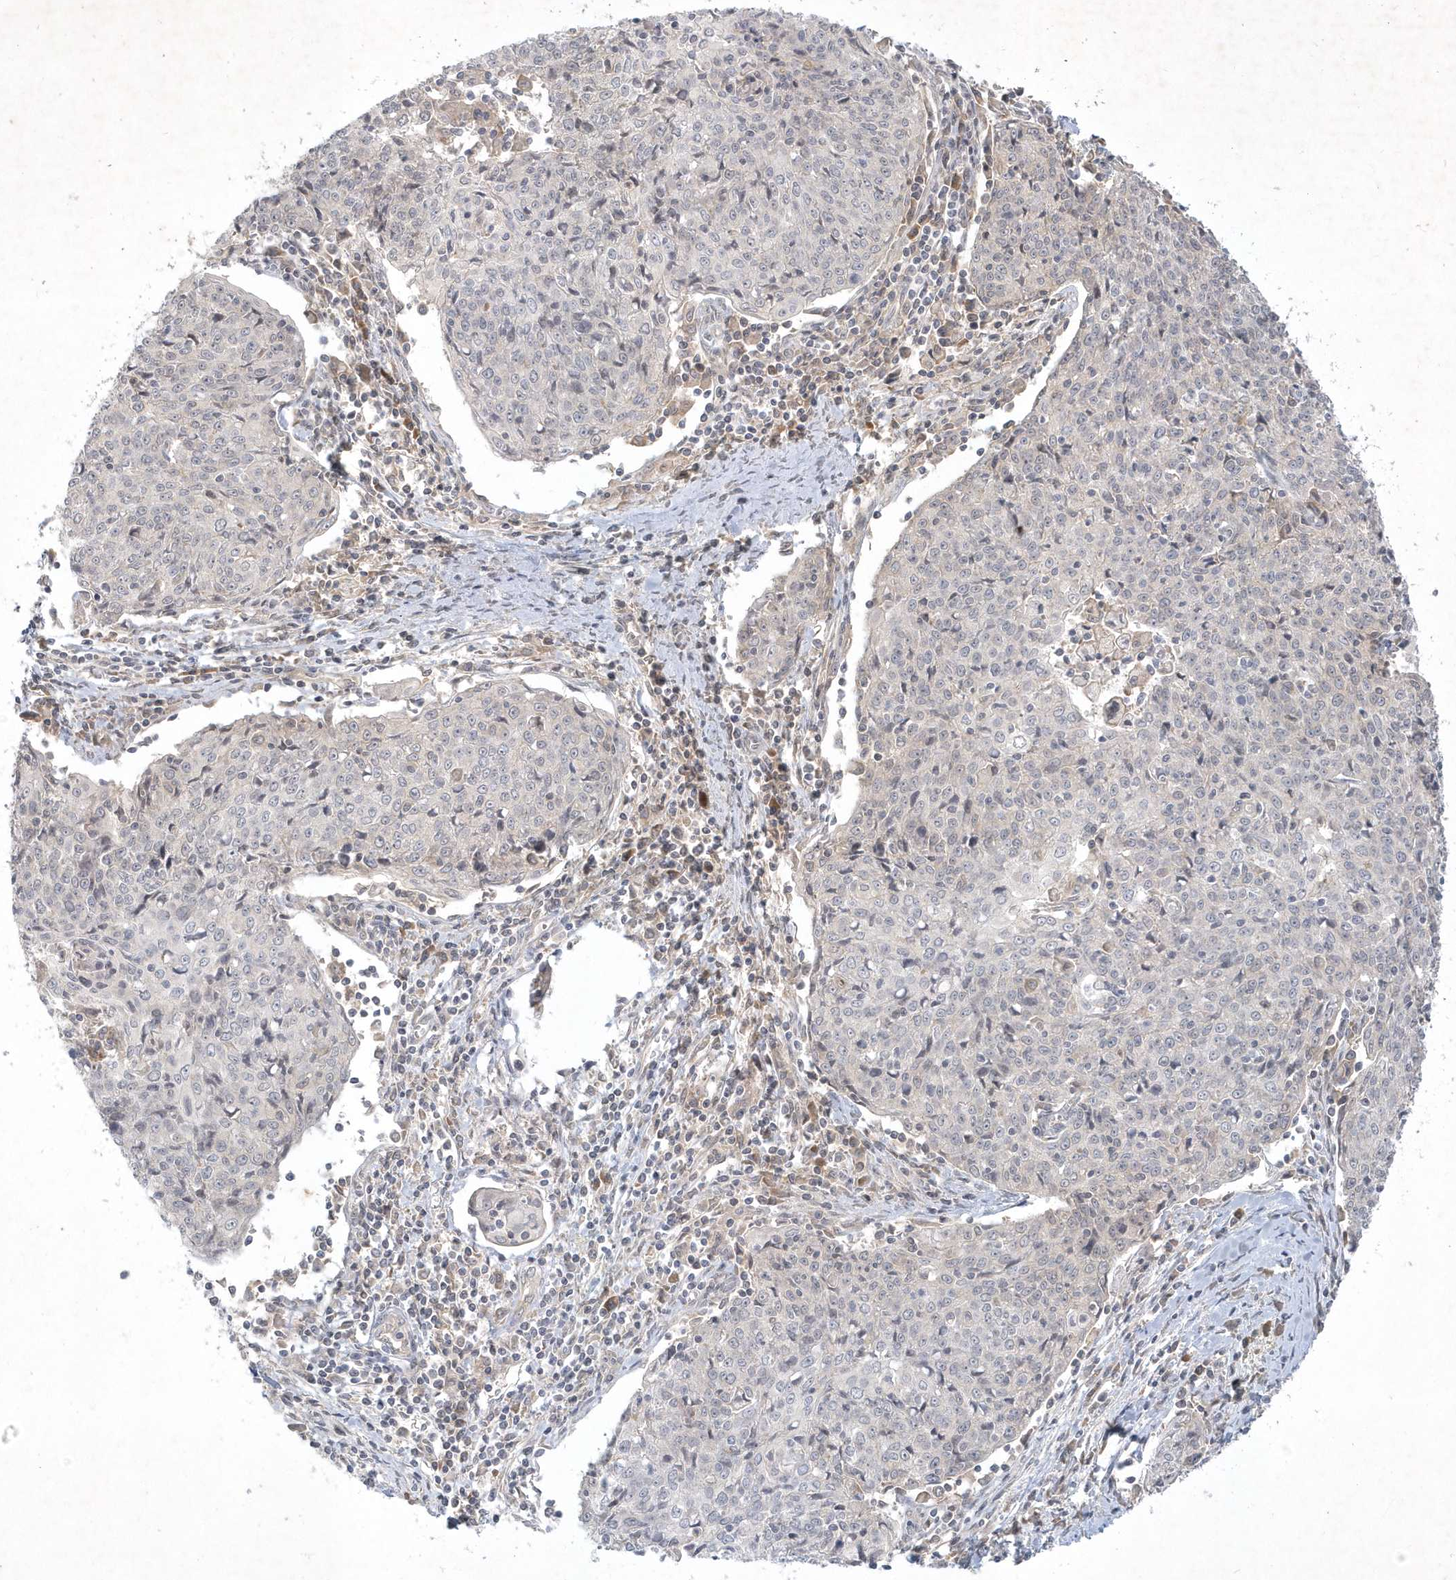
{"staining": {"intensity": "negative", "quantity": "none", "location": "none"}, "tissue": "cervical cancer", "cell_type": "Tumor cells", "image_type": "cancer", "snomed": [{"axis": "morphology", "description": "Squamous cell carcinoma, NOS"}, {"axis": "topography", "description": "Cervix"}], "caption": "Image shows no protein expression in tumor cells of cervical cancer (squamous cell carcinoma) tissue. (Stains: DAB IHC with hematoxylin counter stain, Microscopy: brightfield microscopy at high magnification).", "gene": "BOD1", "patient": {"sex": "female", "age": 48}}